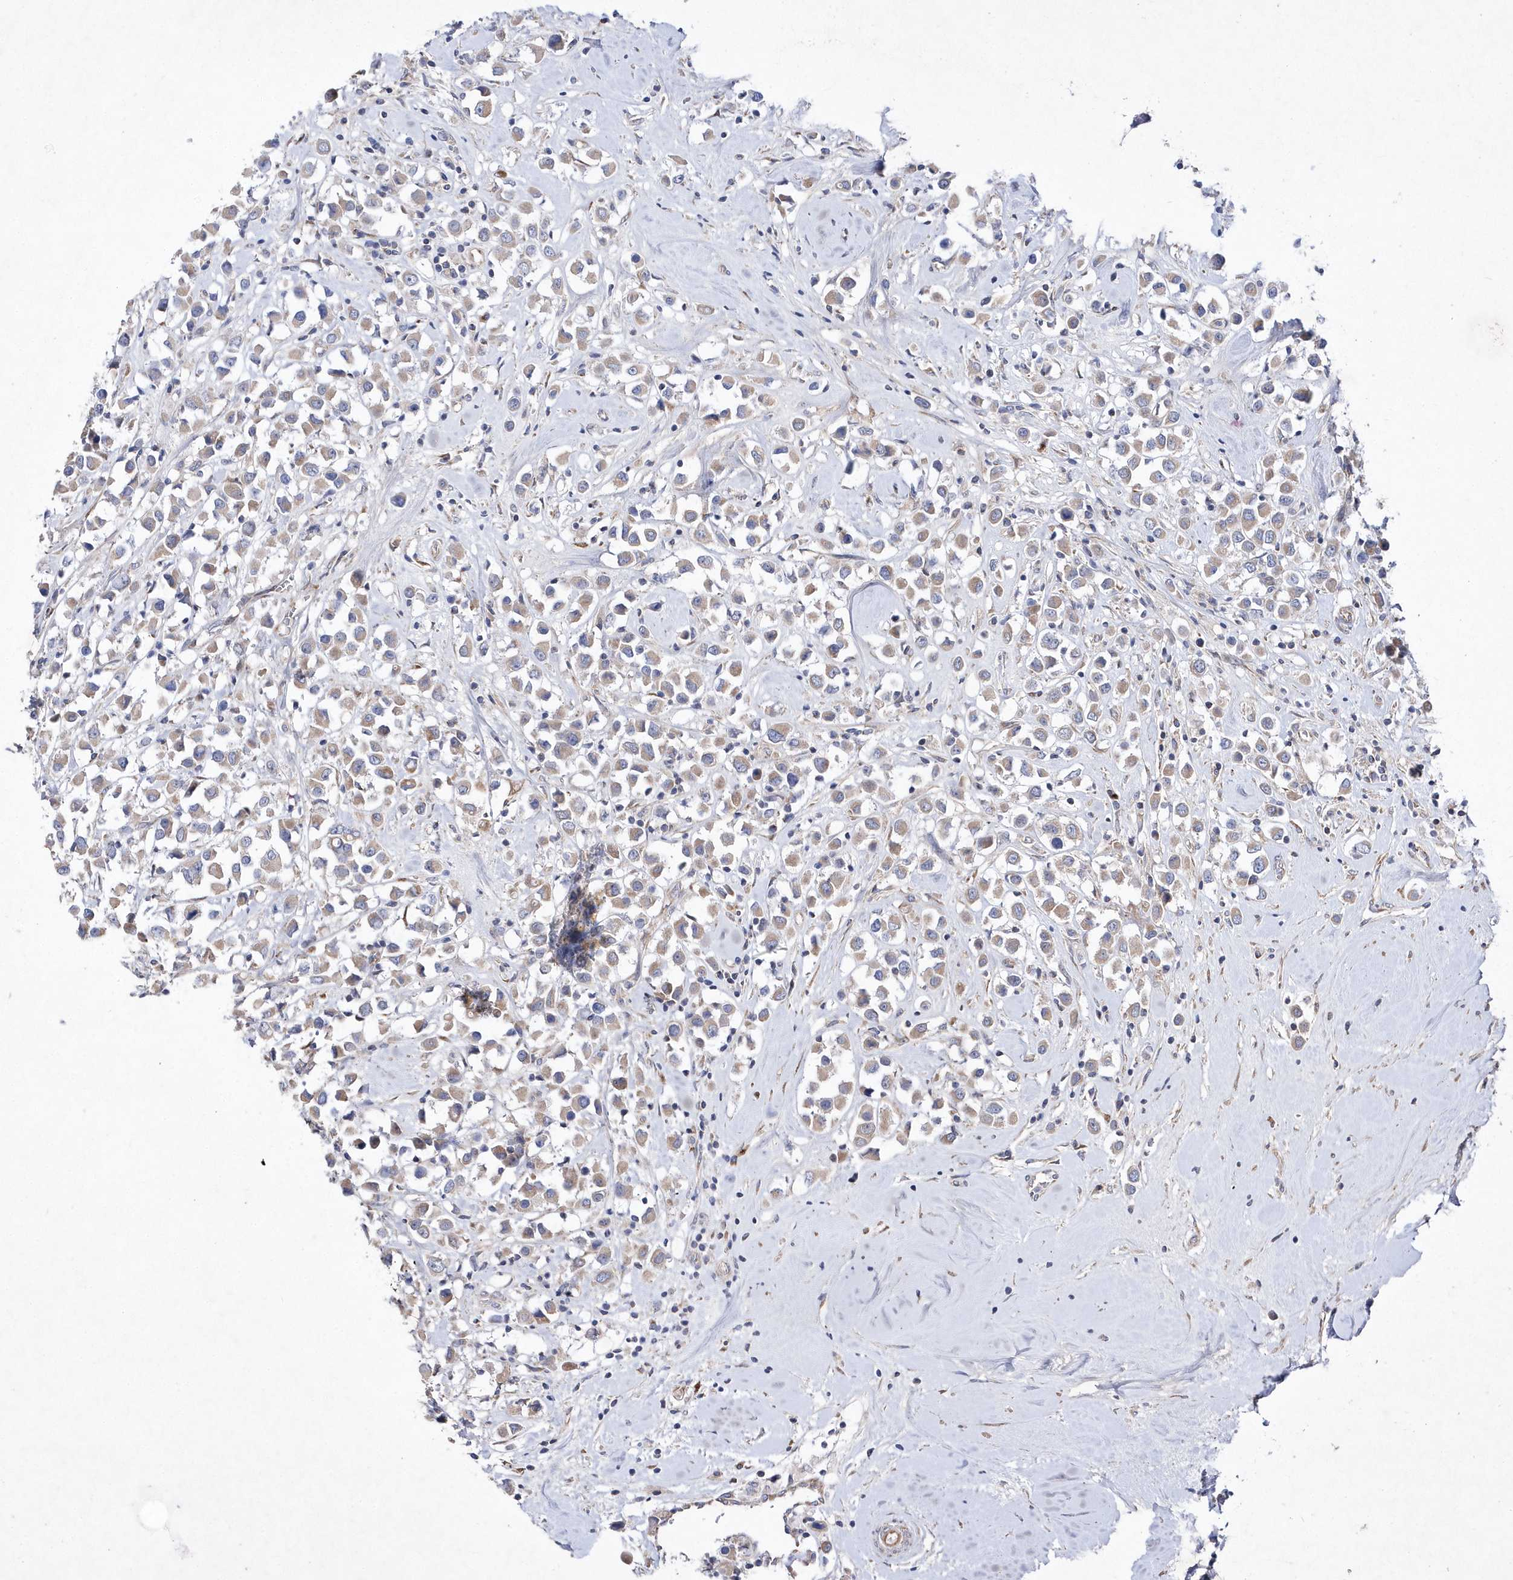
{"staining": {"intensity": "weak", "quantity": ">75%", "location": "cytoplasmic/membranous"}, "tissue": "breast cancer", "cell_type": "Tumor cells", "image_type": "cancer", "snomed": [{"axis": "morphology", "description": "Duct carcinoma"}, {"axis": "topography", "description": "Breast"}], "caption": "Tumor cells demonstrate low levels of weak cytoplasmic/membranous positivity in about >75% of cells in human invasive ductal carcinoma (breast).", "gene": "METTL8", "patient": {"sex": "female", "age": 61}}